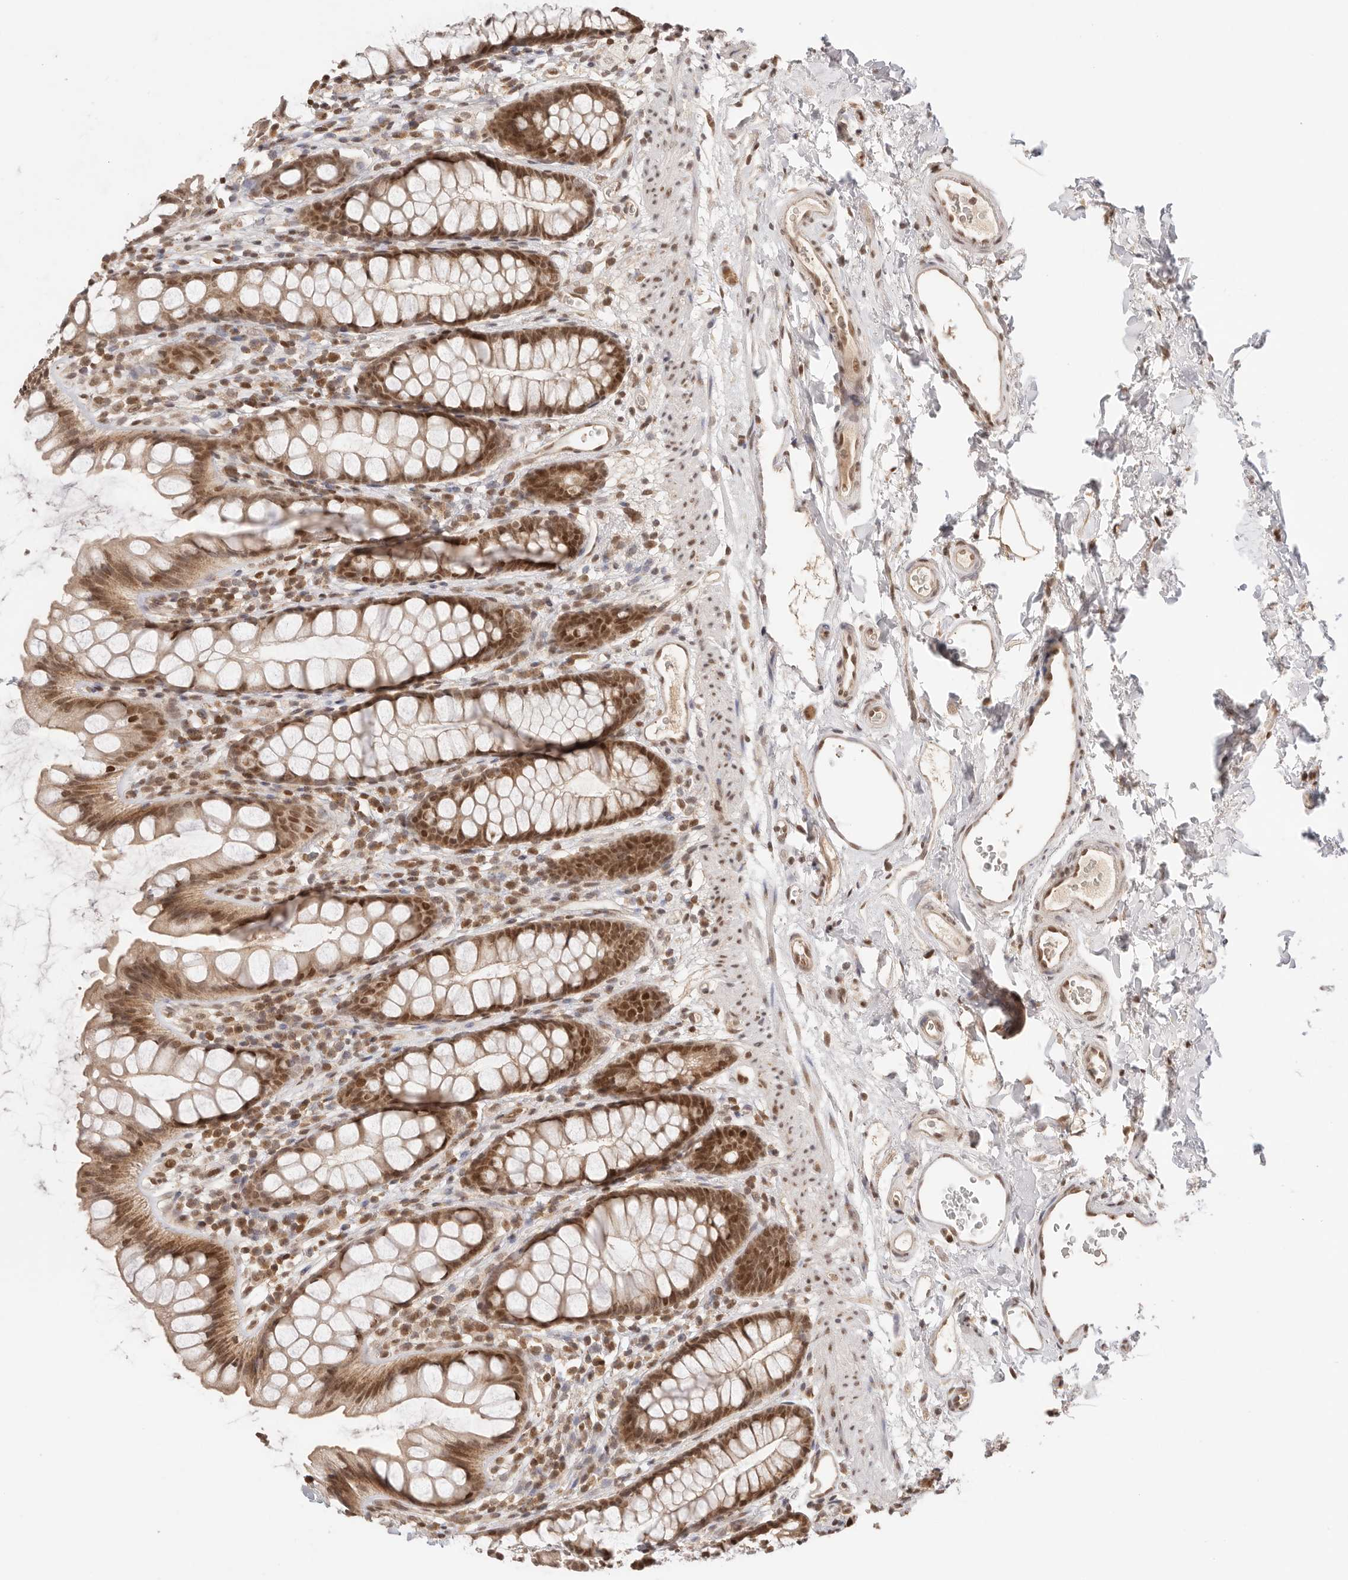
{"staining": {"intensity": "moderate", "quantity": ">75%", "location": "cytoplasmic/membranous,nuclear"}, "tissue": "rectum", "cell_type": "Glandular cells", "image_type": "normal", "snomed": [{"axis": "morphology", "description": "Normal tissue, NOS"}, {"axis": "topography", "description": "Rectum"}], "caption": "IHC (DAB) staining of unremarkable rectum displays moderate cytoplasmic/membranous,nuclear protein expression in approximately >75% of glandular cells. The staining was performed using DAB, with brown indicating positive protein expression. Nuclei are stained blue with hematoxylin.", "gene": "RFC3", "patient": {"sex": "female", "age": 65}}